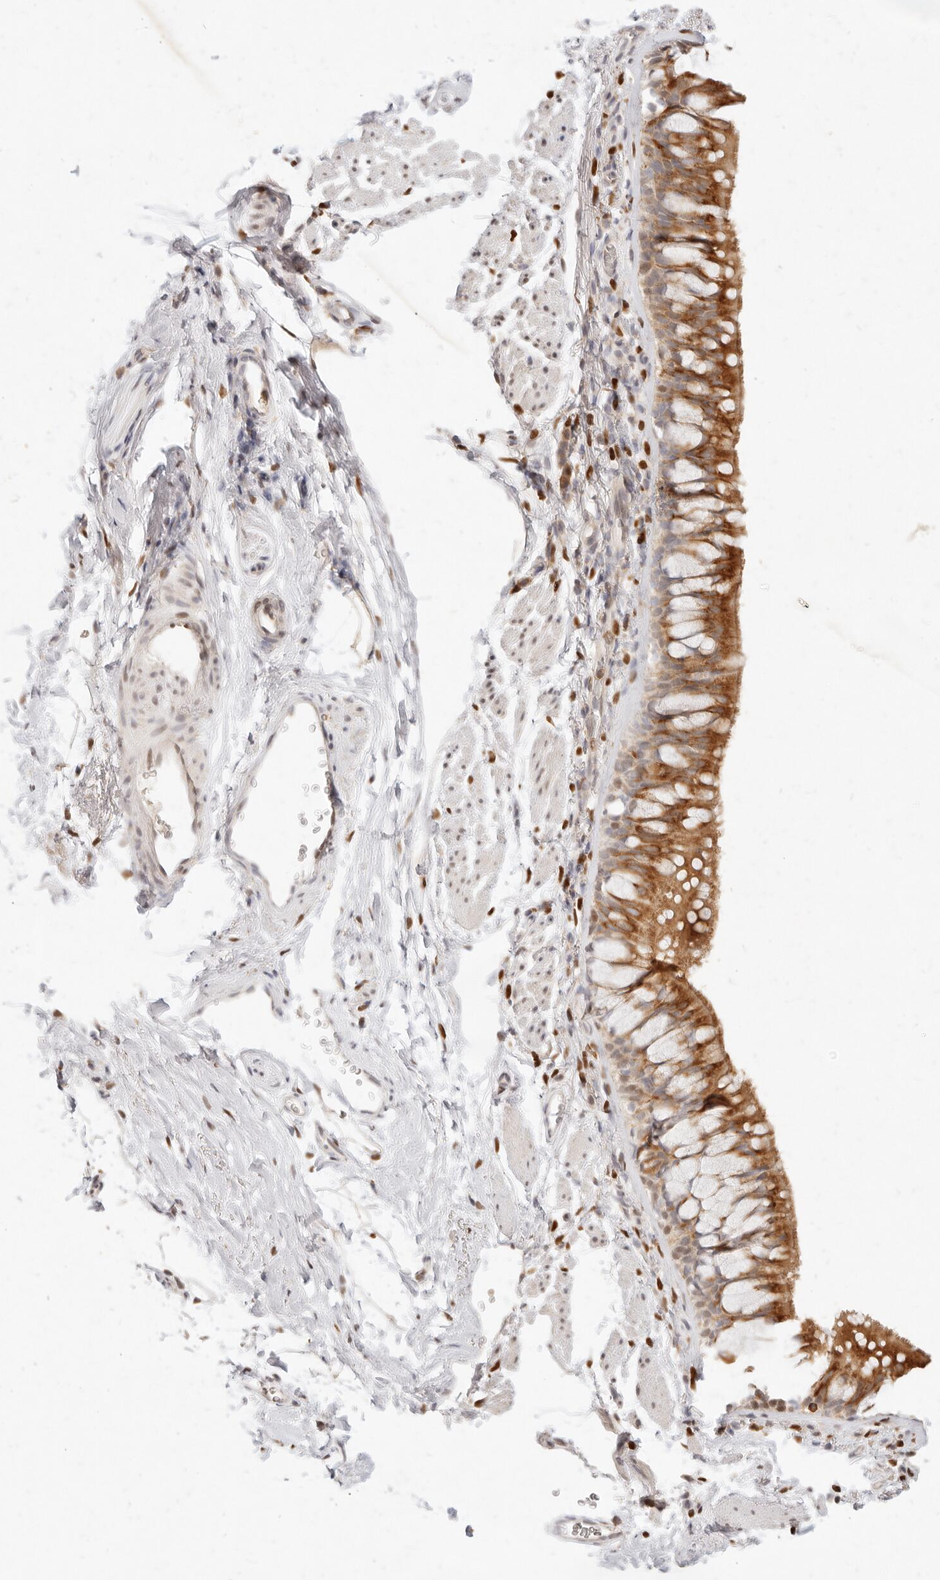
{"staining": {"intensity": "moderate", "quantity": ">75%", "location": "cytoplasmic/membranous"}, "tissue": "bronchus", "cell_type": "Respiratory epithelial cells", "image_type": "normal", "snomed": [{"axis": "morphology", "description": "Normal tissue, NOS"}, {"axis": "topography", "description": "Cartilage tissue"}, {"axis": "topography", "description": "Bronchus"}], "caption": "A brown stain highlights moderate cytoplasmic/membranous positivity of a protein in respiratory epithelial cells of benign human bronchus. The staining was performed using DAB, with brown indicating positive protein expression. Nuclei are stained blue with hematoxylin.", "gene": "ASCL3", "patient": {"sex": "female", "age": 53}}